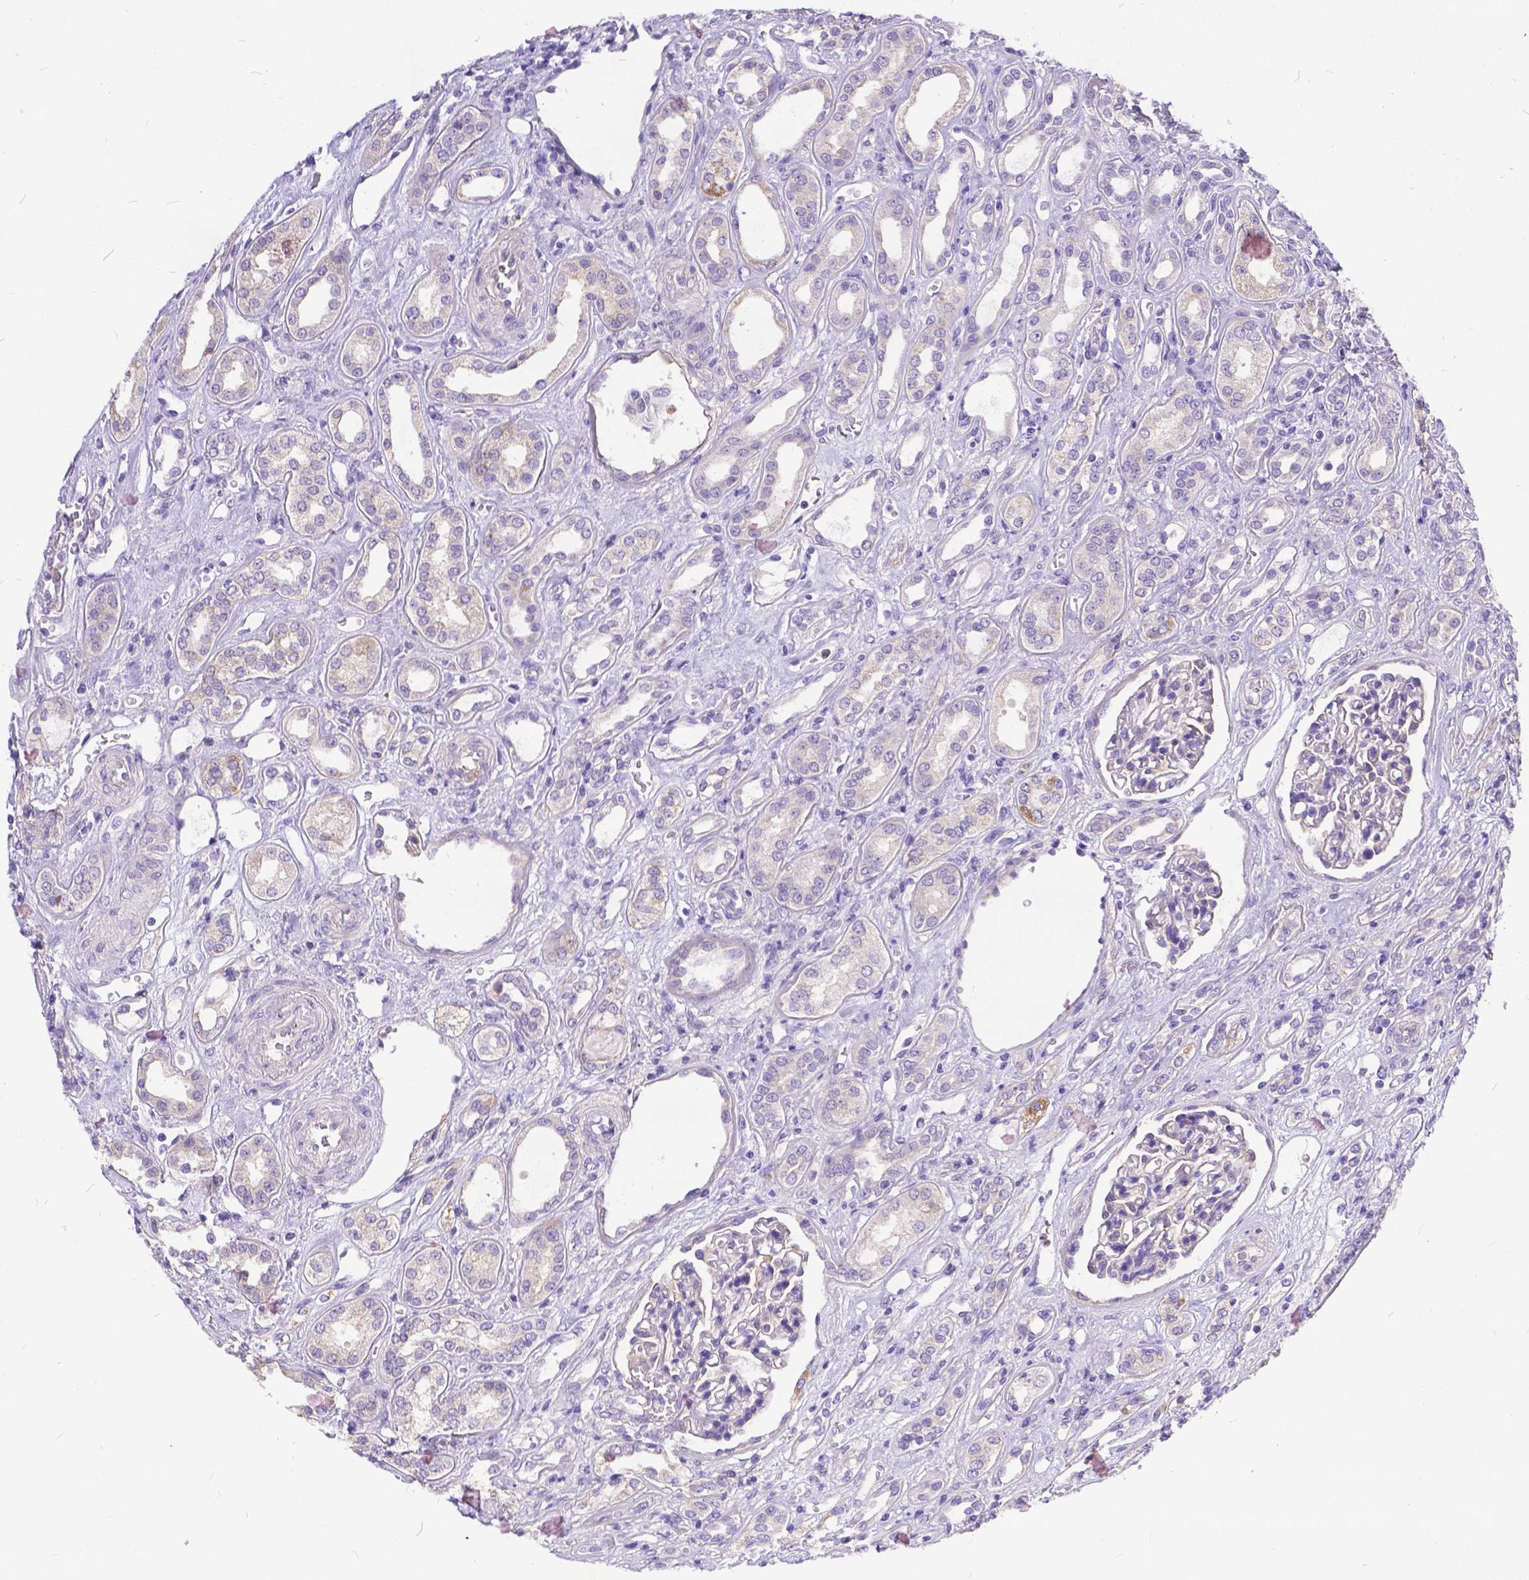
{"staining": {"intensity": "negative", "quantity": "none", "location": "none"}, "tissue": "renal cancer", "cell_type": "Tumor cells", "image_type": "cancer", "snomed": [{"axis": "morphology", "description": "Adenocarcinoma, NOS"}, {"axis": "topography", "description": "Kidney"}], "caption": "Immunohistochemistry (IHC) image of neoplastic tissue: human renal cancer (adenocarcinoma) stained with DAB (3,3'-diaminobenzidine) exhibits no significant protein expression in tumor cells. (DAB immunohistochemistry, high magnification).", "gene": "DLEC1", "patient": {"sex": "male", "age": 63}}